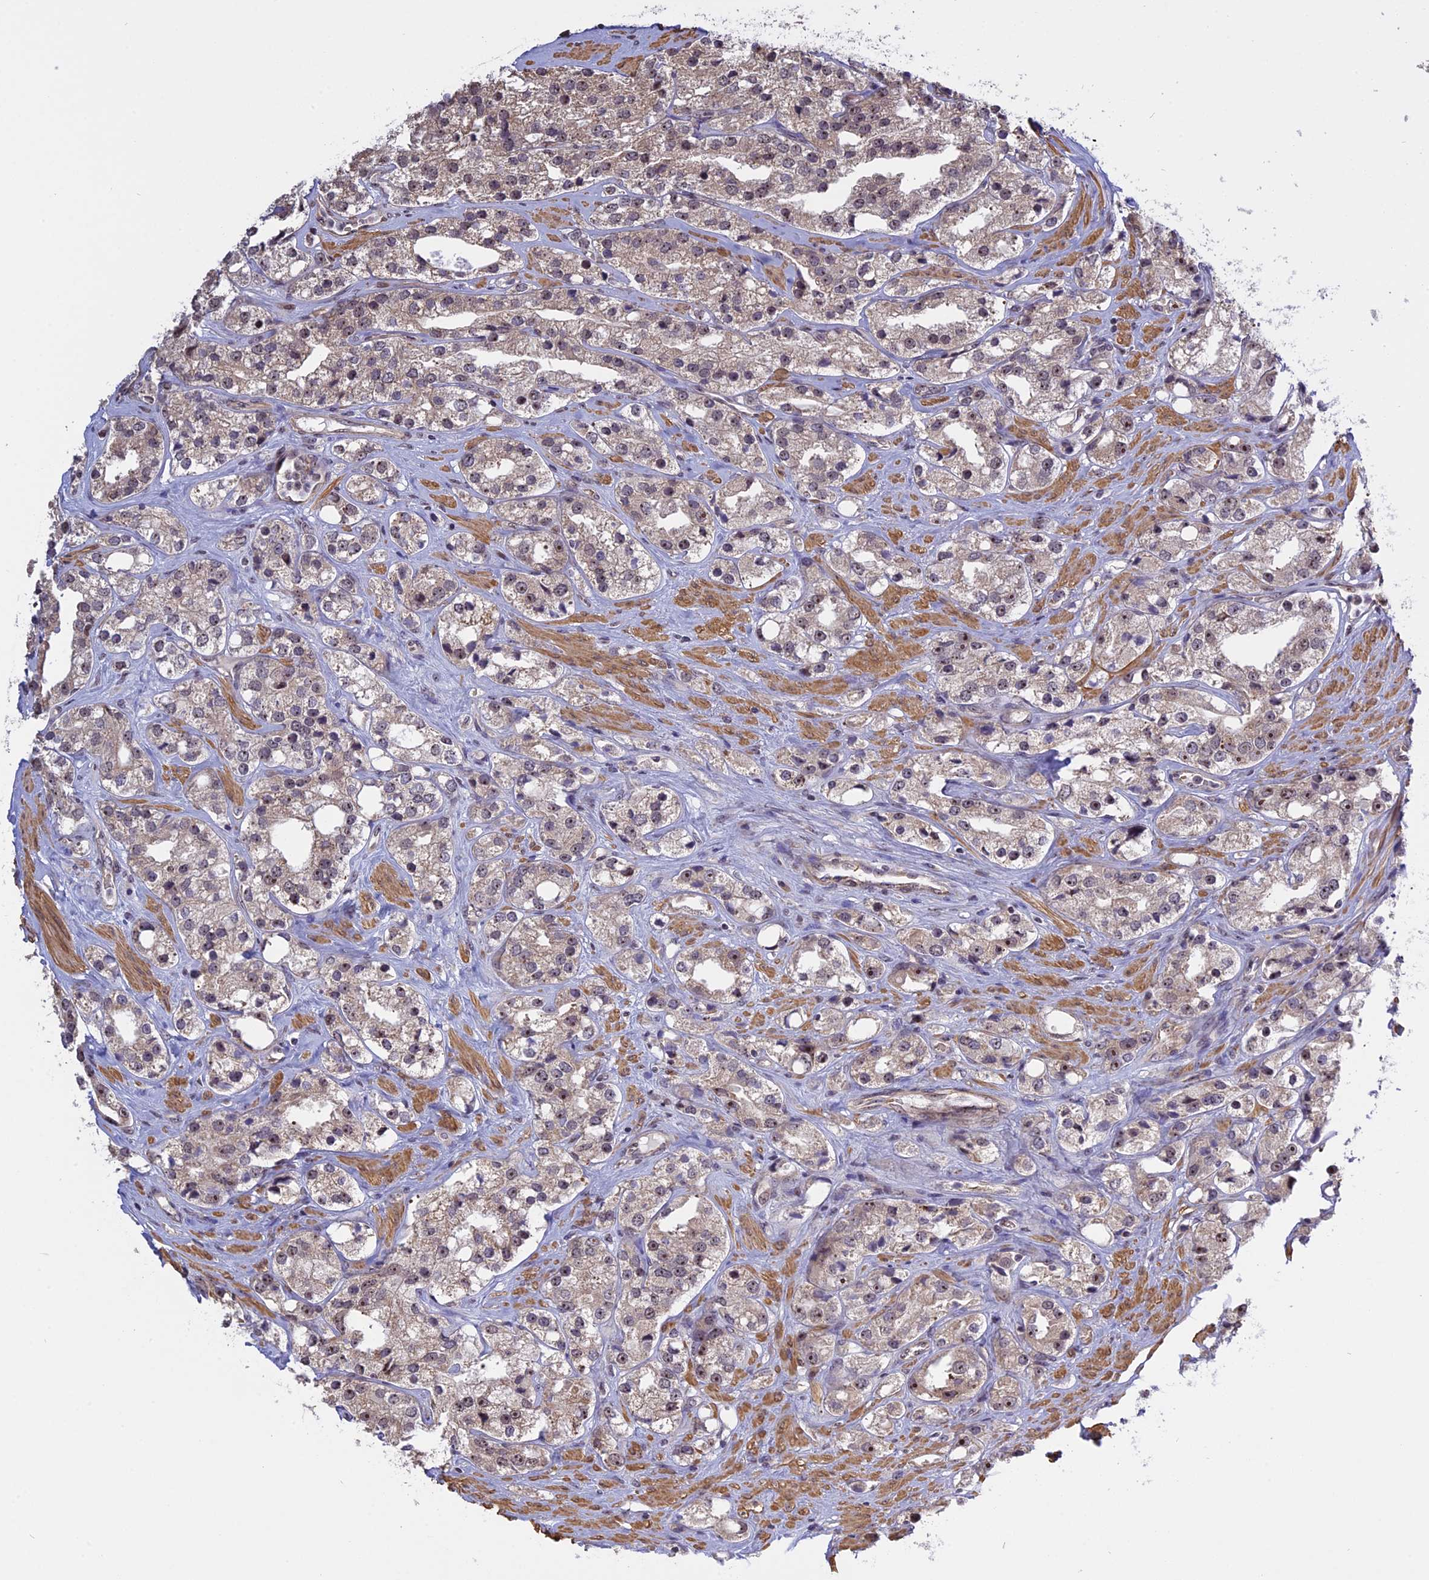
{"staining": {"intensity": "weak", "quantity": "25%-75%", "location": "cytoplasmic/membranous"}, "tissue": "prostate cancer", "cell_type": "Tumor cells", "image_type": "cancer", "snomed": [{"axis": "morphology", "description": "Adenocarcinoma, NOS"}, {"axis": "topography", "description": "Prostate"}], "caption": "Tumor cells demonstrate weak cytoplasmic/membranous positivity in approximately 25%-75% of cells in prostate cancer (adenocarcinoma). The staining was performed using DAB to visualize the protein expression in brown, while the nuclei were stained in blue with hematoxylin (Magnification: 20x).", "gene": "MGA", "patient": {"sex": "male", "age": 79}}